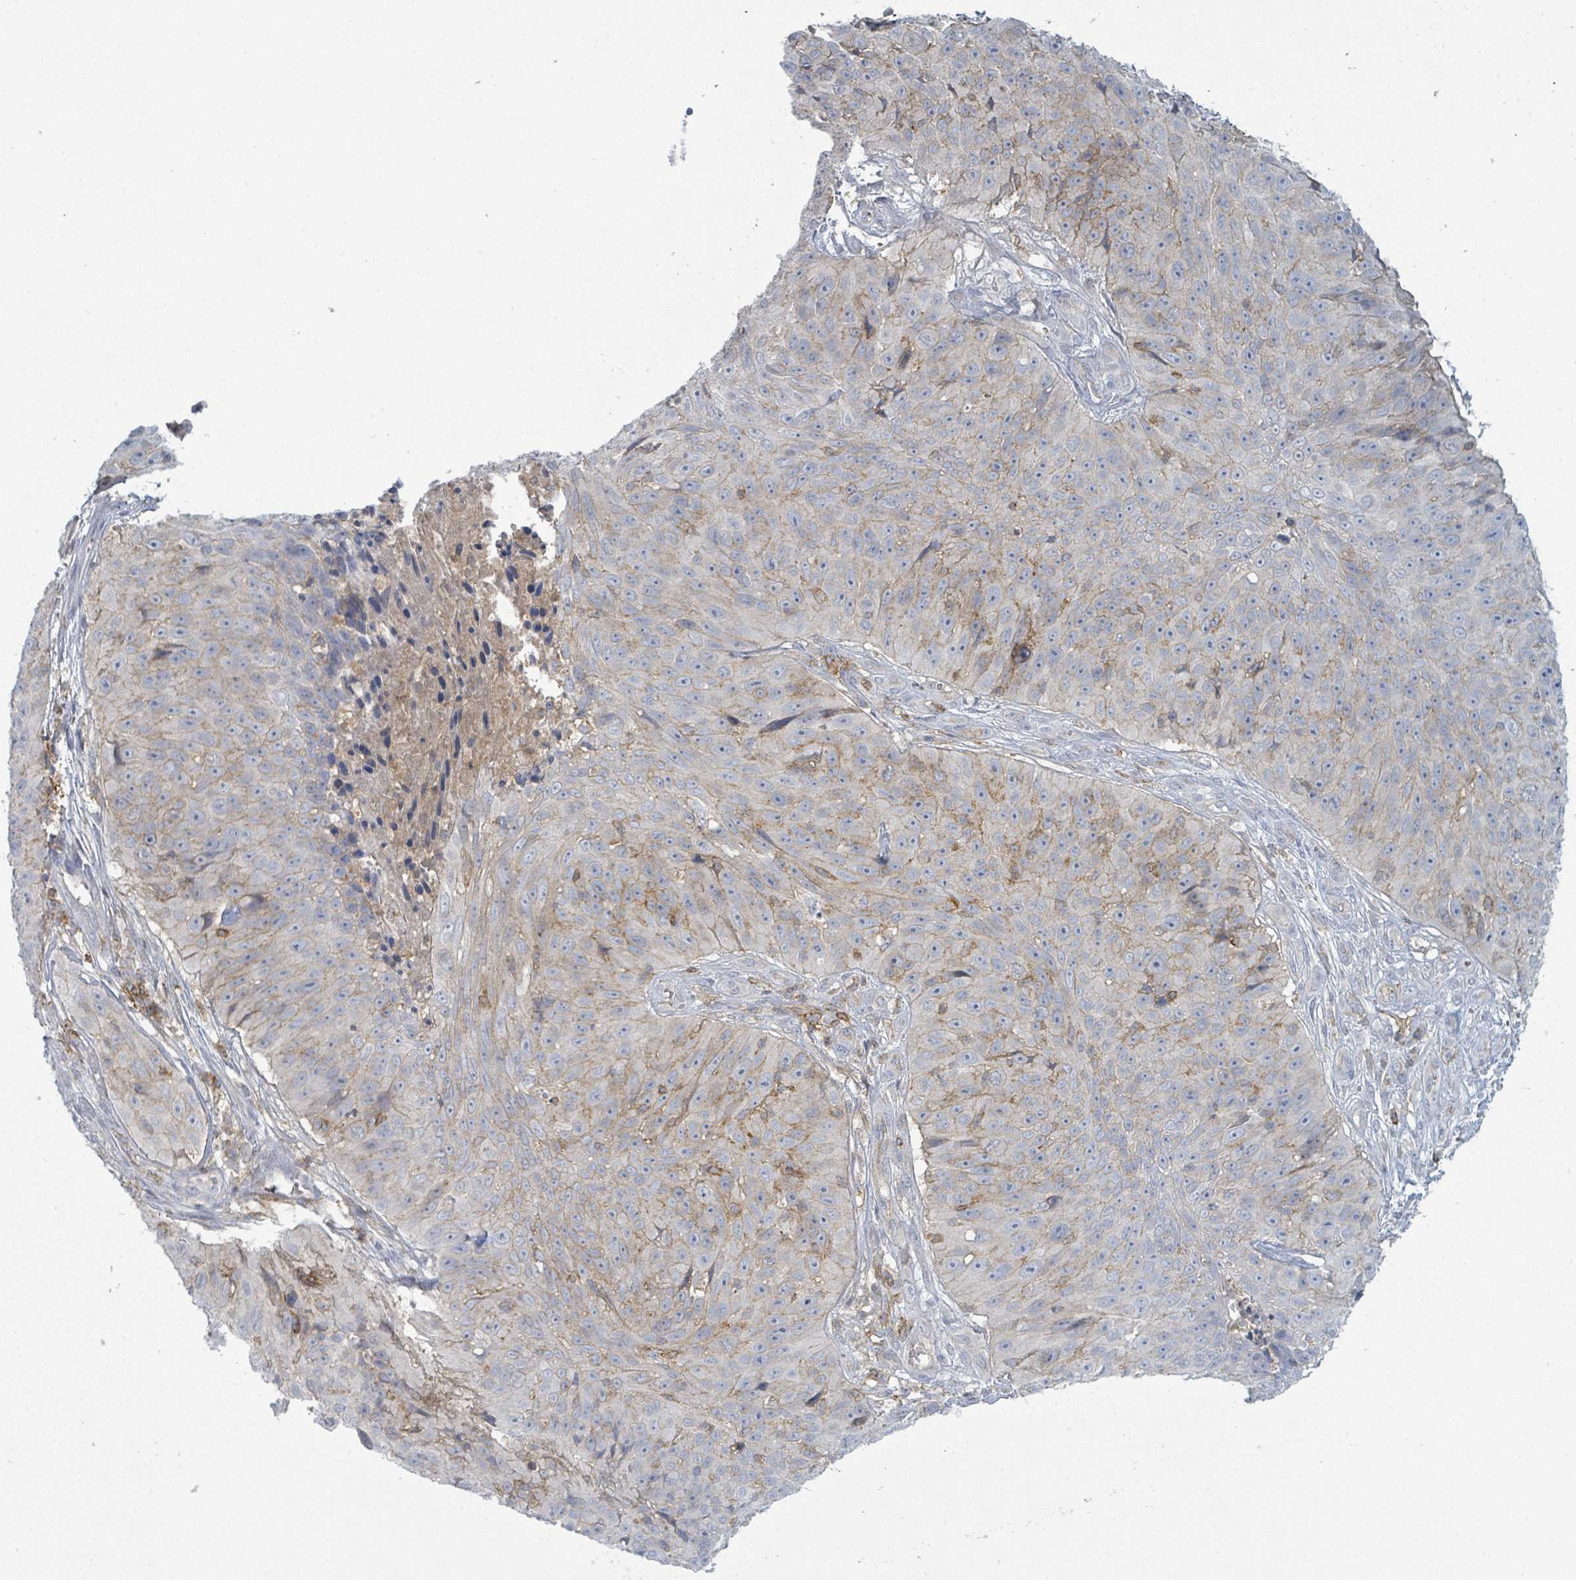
{"staining": {"intensity": "weak", "quantity": "<25%", "location": "cytoplasmic/membranous"}, "tissue": "skin cancer", "cell_type": "Tumor cells", "image_type": "cancer", "snomed": [{"axis": "morphology", "description": "Squamous cell carcinoma, NOS"}, {"axis": "topography", "description": "Skin"}], "caption": "High magnification brightfield microscopy of skin cancer (squamous cell carcinoma) stained with DAB (3,3'-diaminobenzidine) (brown) and counterstained with hematoxylin (blue): tumor cells show no significant staining.", "gene": "TNFRSF14", "patient": {"sex": "female", "age": 87}}